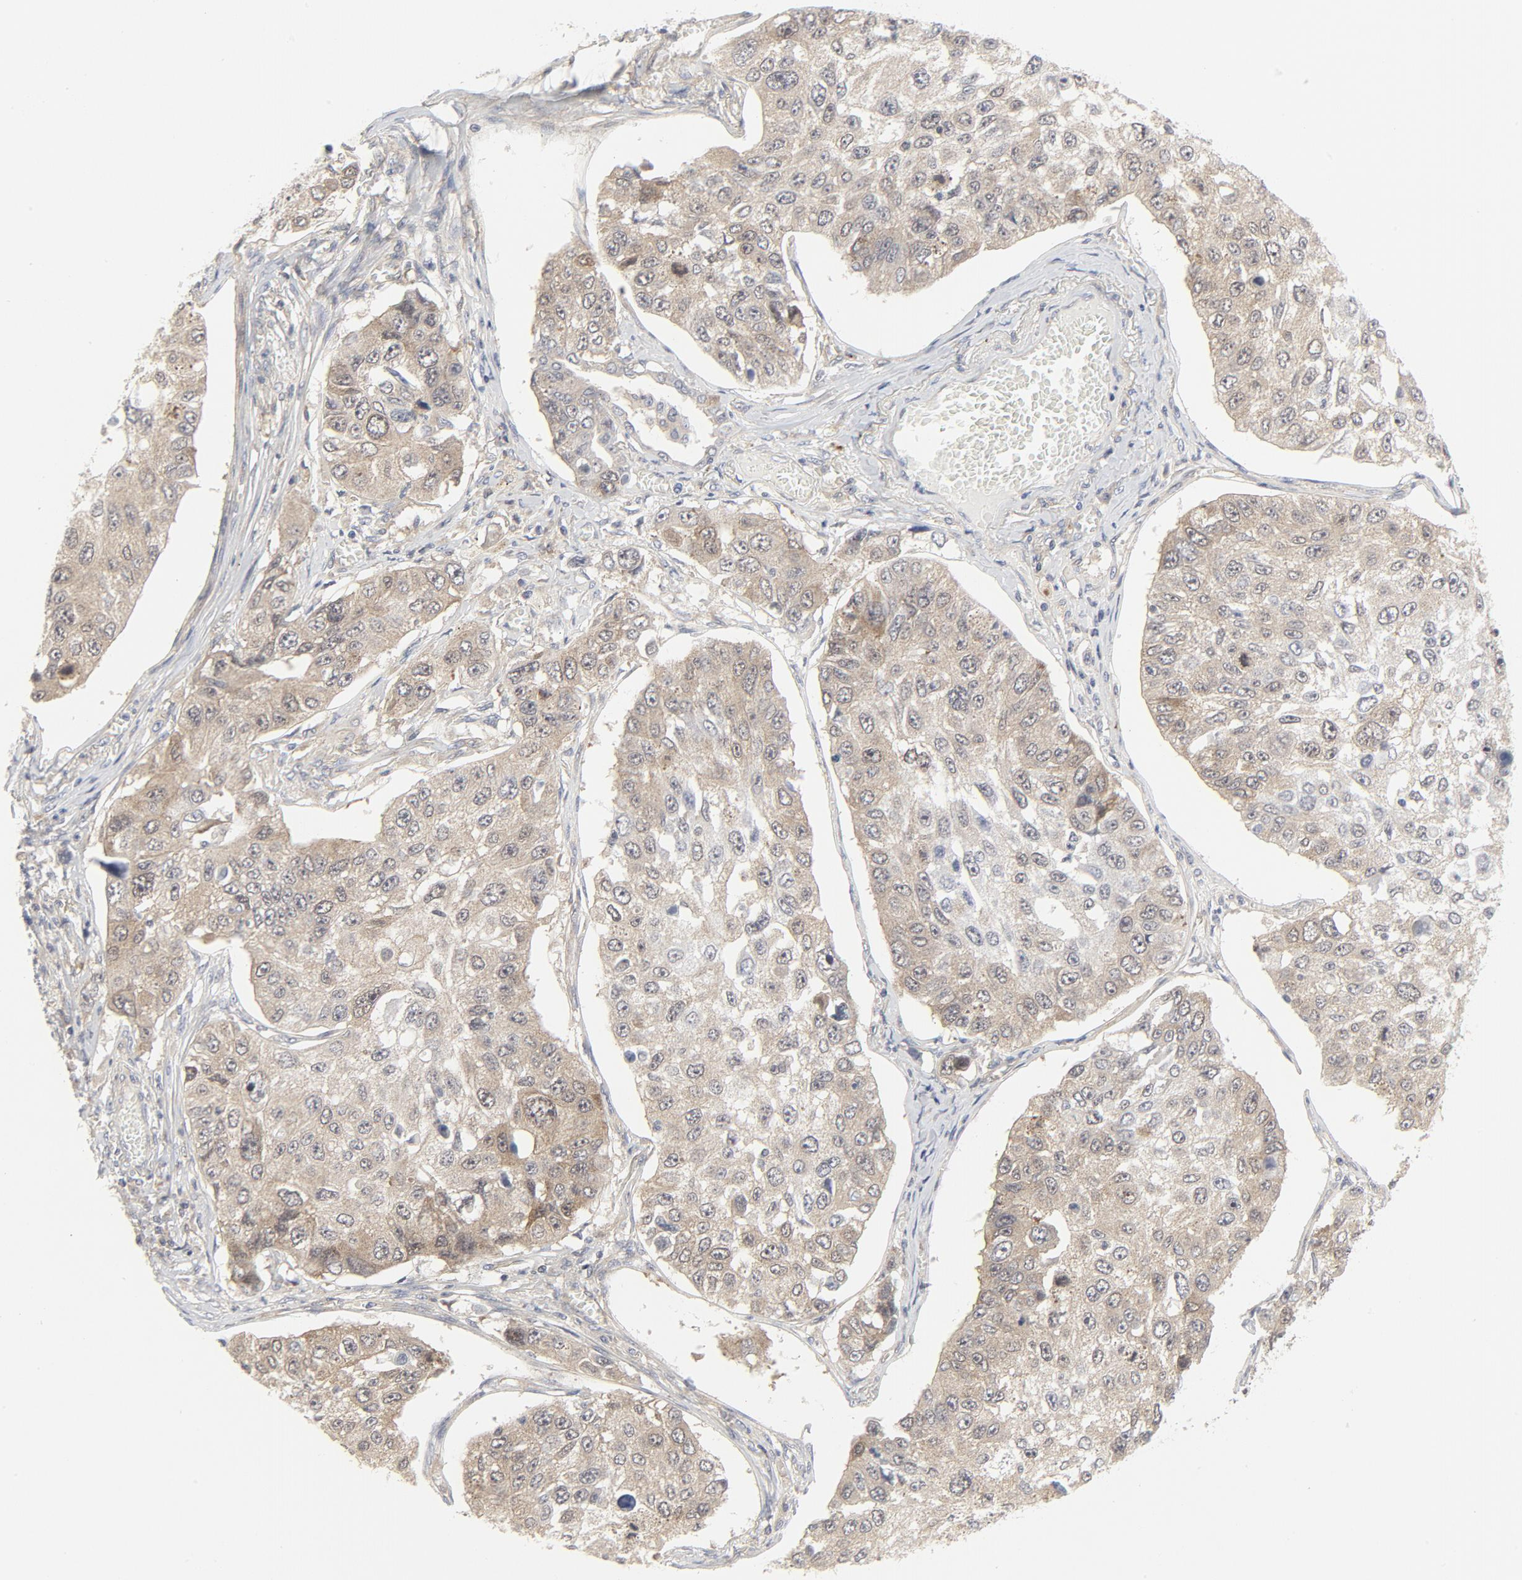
{"staining": {"intensity": "weak", "quantity": ">75%", "location": "cytoplasmic/membranous"}, "tissue": "lung cancer", "cell_type": "Tumor cells", "image_type": "cancer", "snomed": [{"axis": "morphology", "description": "Squamous cell carcinoma, NOS"}, {"axis": "topography", "description": "Lung"}], "caption": "Immunohistochemistry photomicrograph of human lung cancer (squamous cell carcinoma) stained for a protein (brown), which displays low levels of weak cytoplasmic/membranous staining in about >75% of tumor cells.", "gene": "MAP2K7", "patient": {"sex": "male", "age": 71}}